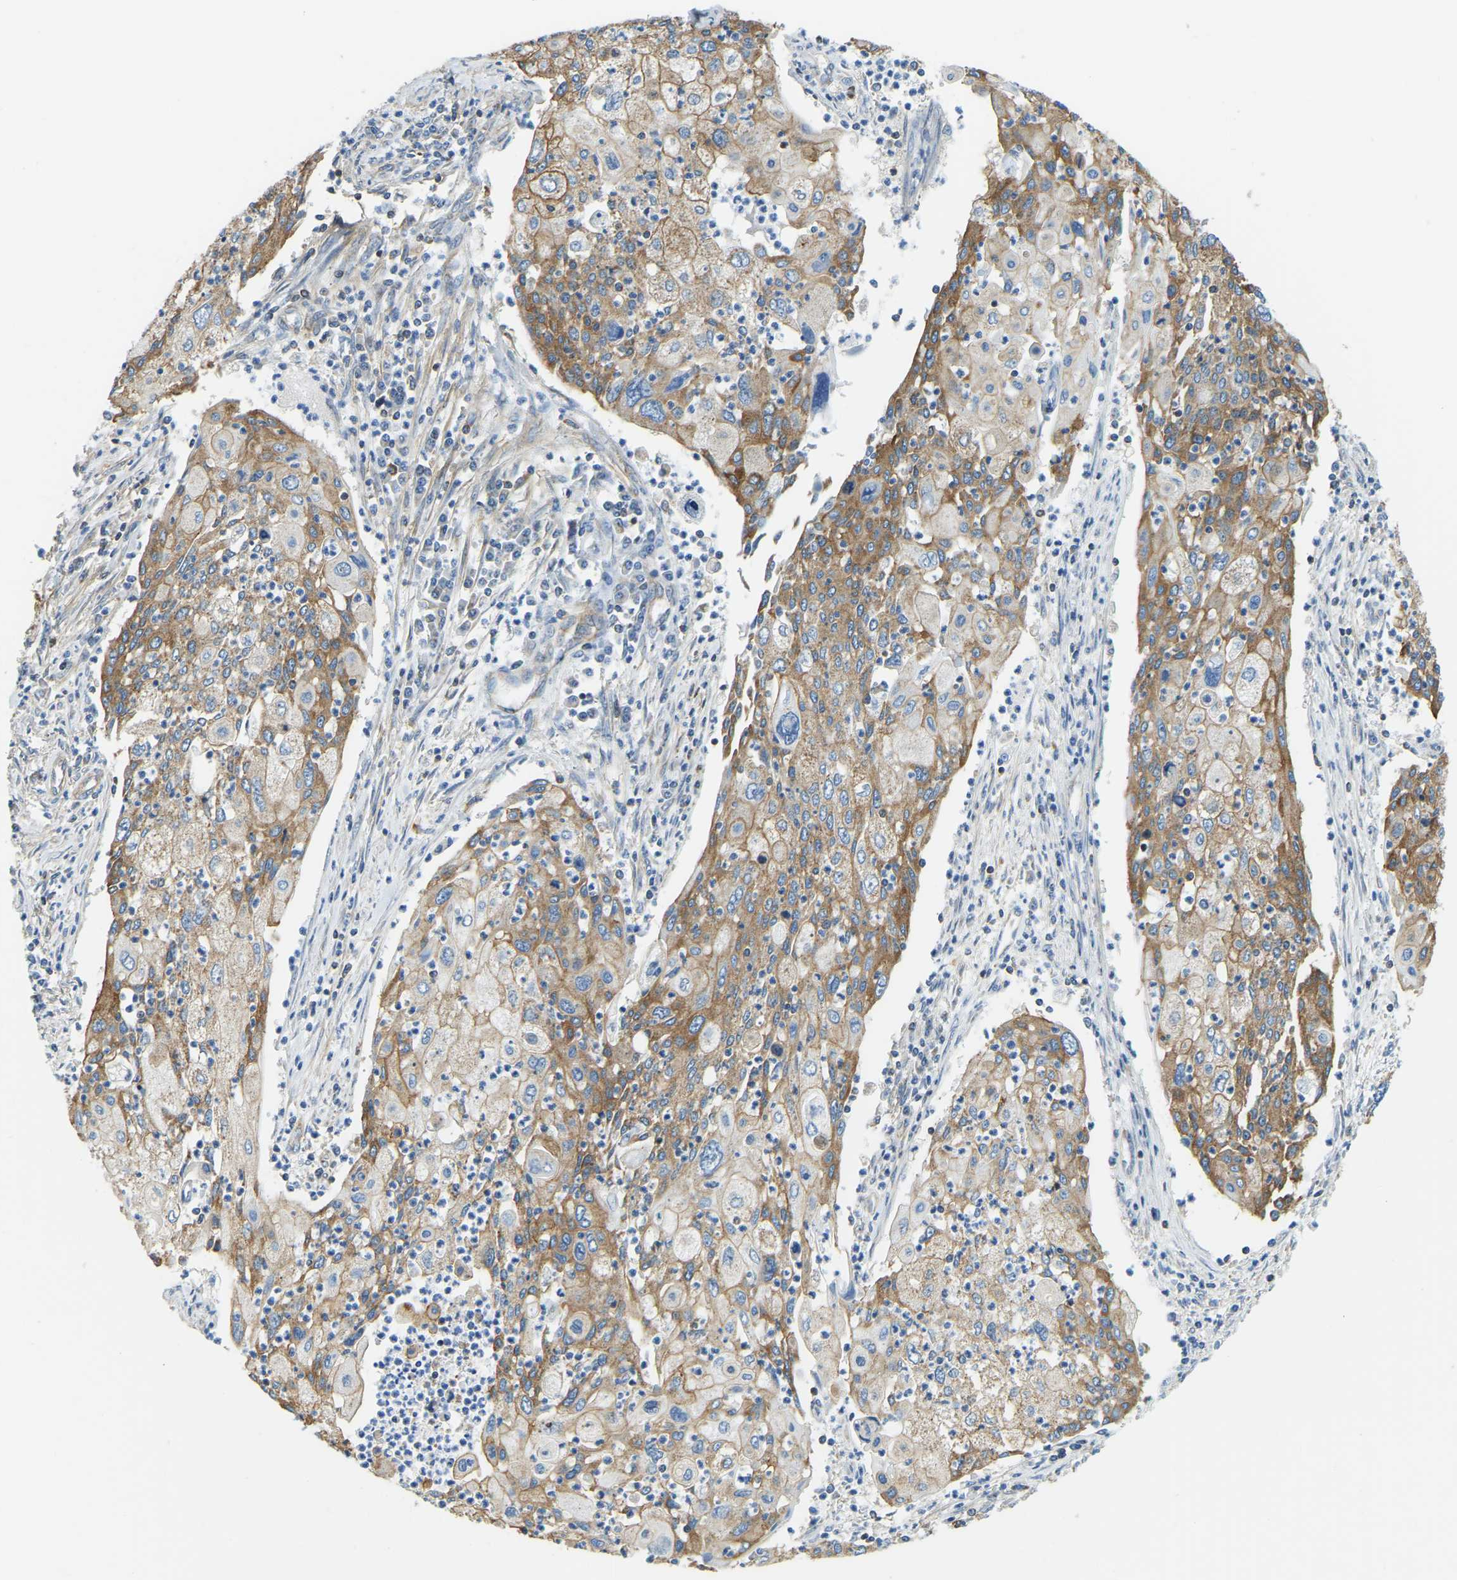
{"staining": {"intensity": "moderate", "quantity": ">75%", "location": "cytoplasmic/membranous"}, "tissue": "cervical cancer", "cell_type": "Tumor cells", "image_type": "cancer", "snomed": [{"axis": "morphology", "description": "Squamous cell carcinoma, NOS"}, {"axis": "topography", "description": "Cervix"}], "caption": "Cervical squamous cell carcinoma stained with a brown dye demonstrates moderate cytoplasmic/membranous positive expression in approximately >75% of tumor cells.", "gene": "AHNAK", "patient": {"sex": "female", "age": 40}}